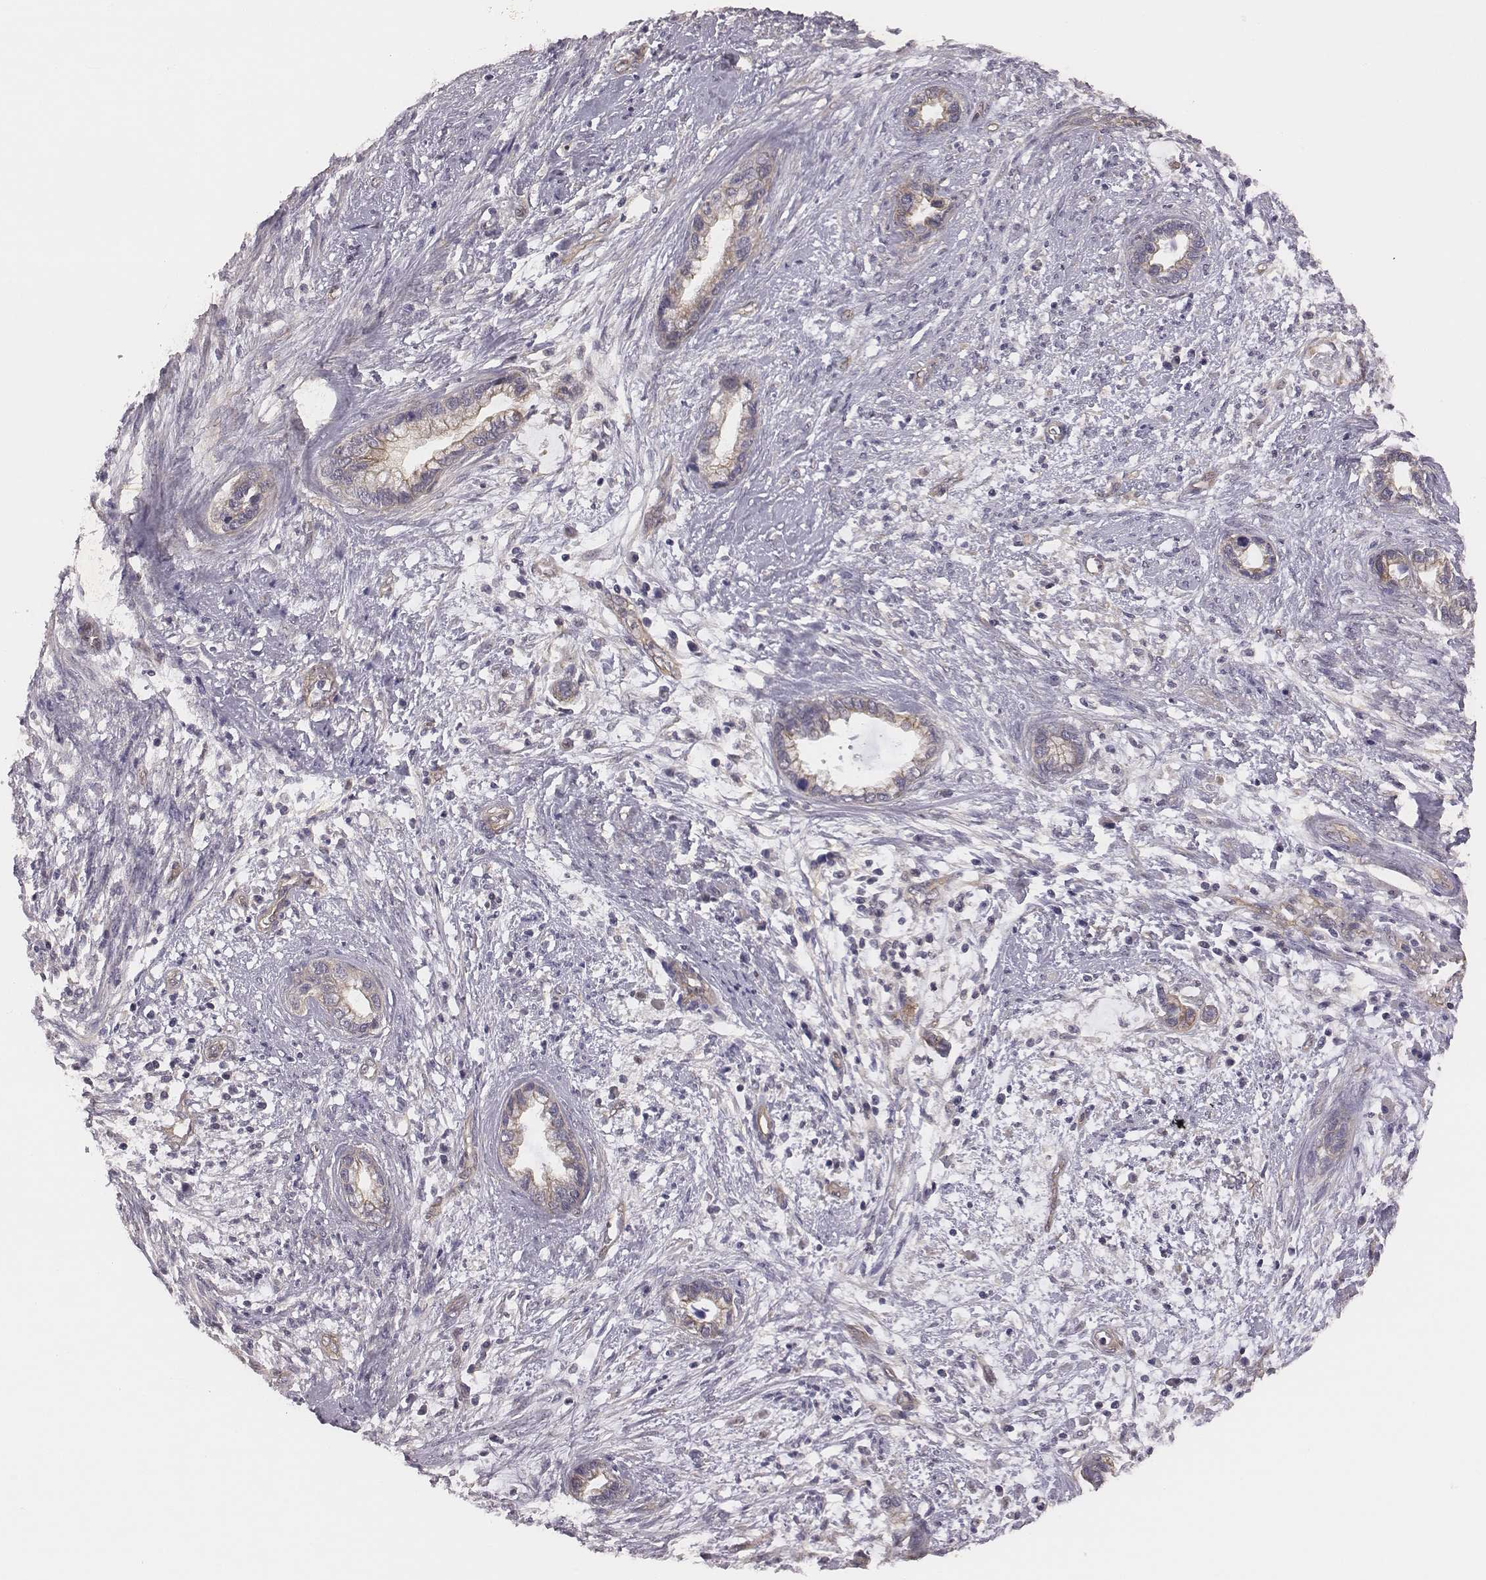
{"staining": {"intensity": "moderate", "quantity": "25%-75%", "location": "cytoplasmic/membranous"}, "tissue": "cervical cancer", "cell_type": "Tumor cells", "image_type": "cancer", "snomed": [{"axis": "morphology", "description": "Adenocarcinoma, NOS"}, {"axis": "topography", "description": "Cervix"}], "caption": "The photomicrograph displays a brown stain indicating the presence of a protein in the cytoplasmic/membranous of tumor cells in cervical cancer (adenocarcinoma).", "gene": "SCARF1", "patient": {"sex": "female", "age": 62}}